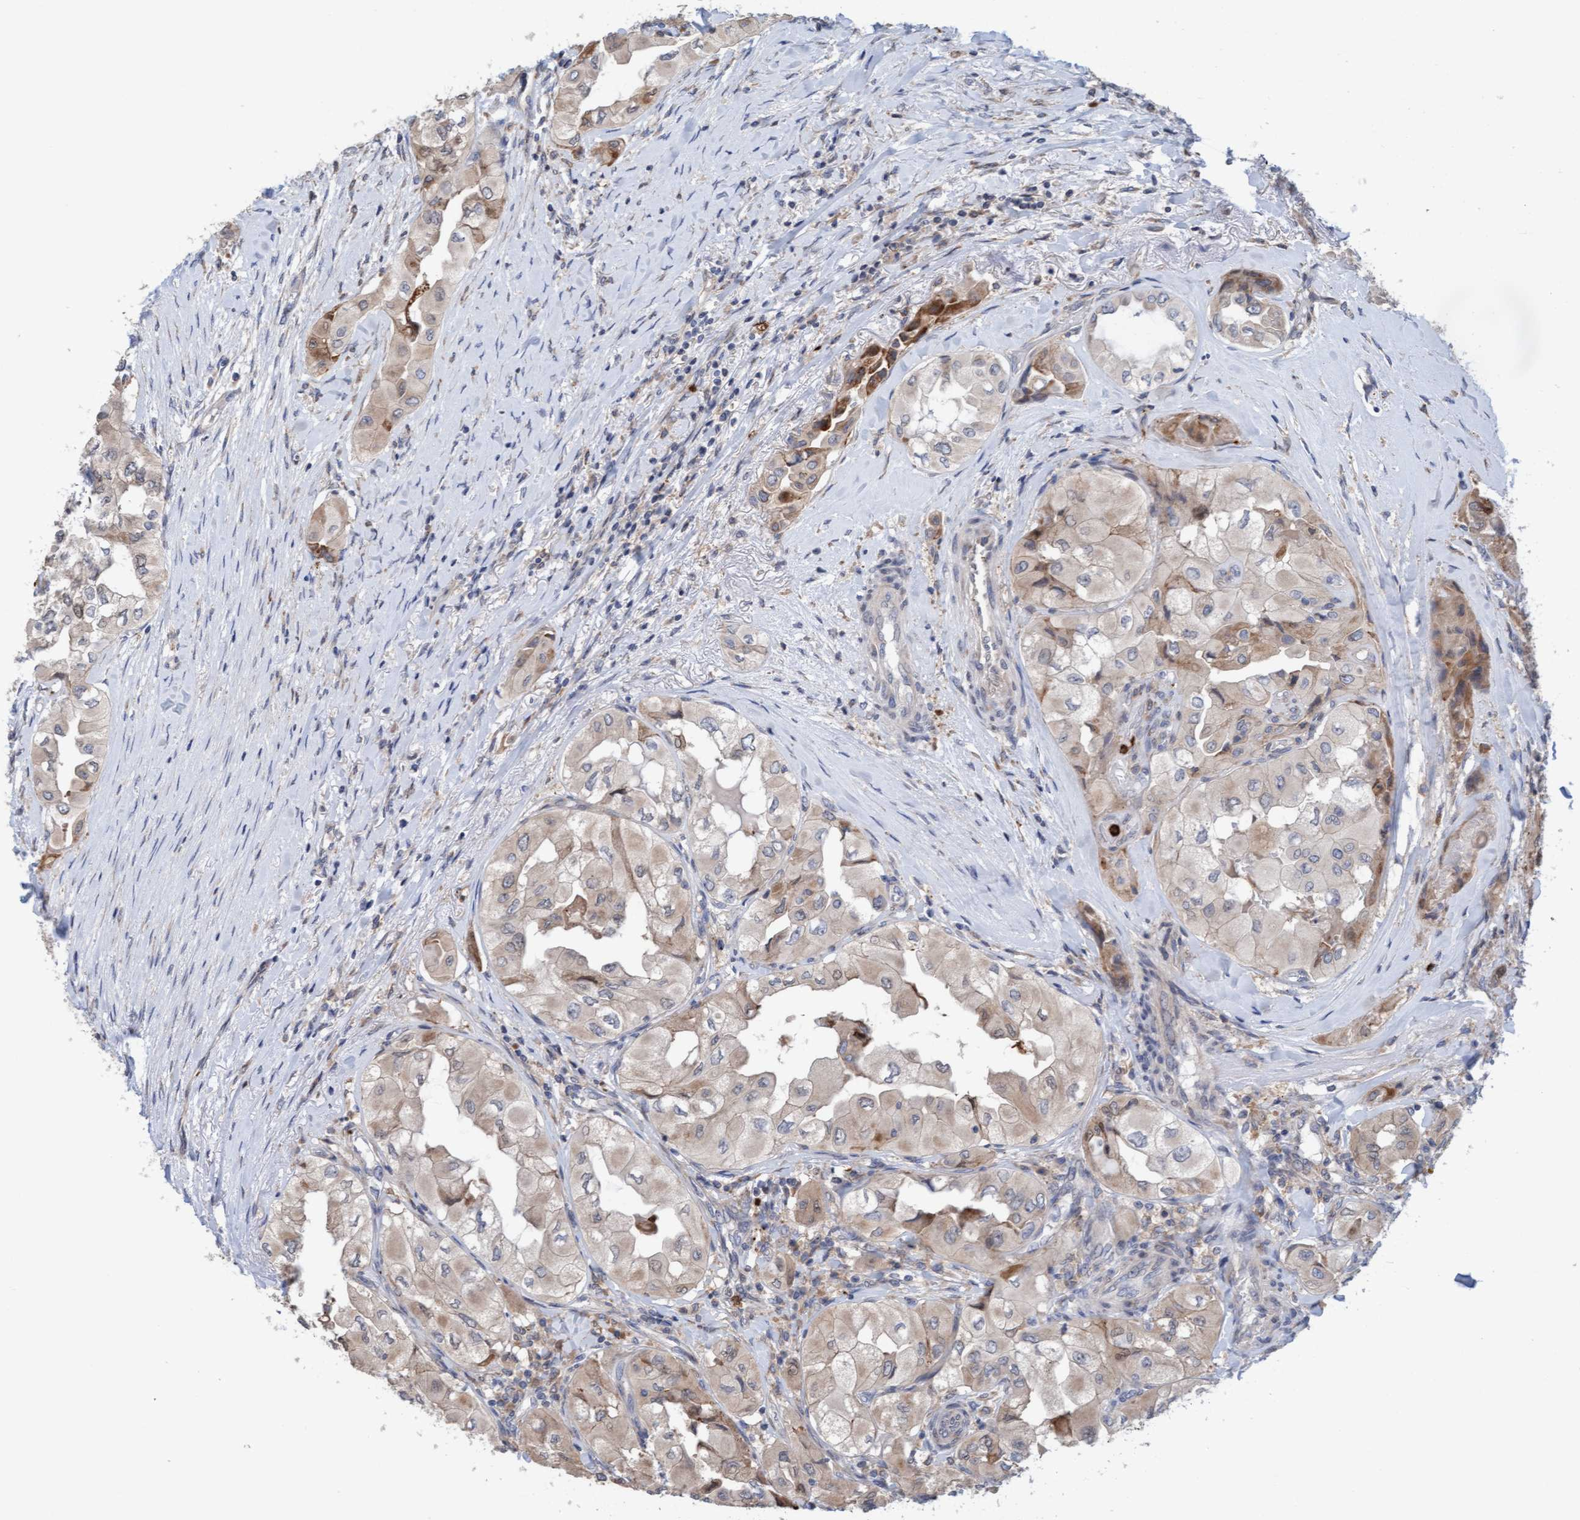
{"staining": {"intensity": "weak", "quantity": "25%-75%", "location": "cytoplasmic/membranous"}, "tissue": "thyroid cancer", "cell_type": "Tumor cells", "image_type": "cancer", "snomed": [{"axis": "morphology", "description": "Papillary adenocarcinoma, NOS"}, {"axis": "topography", "description": "Thyroid gland"}], "caption": "Immunohistochemical staining of human thyroid papillary adenocarcinoma shows low levels of weak cytoplasmic/membranous protein staining in about 25%-75% of tumor cells.", "gene": "MMP8", "patient": {"sex": "female", "age": 59}}